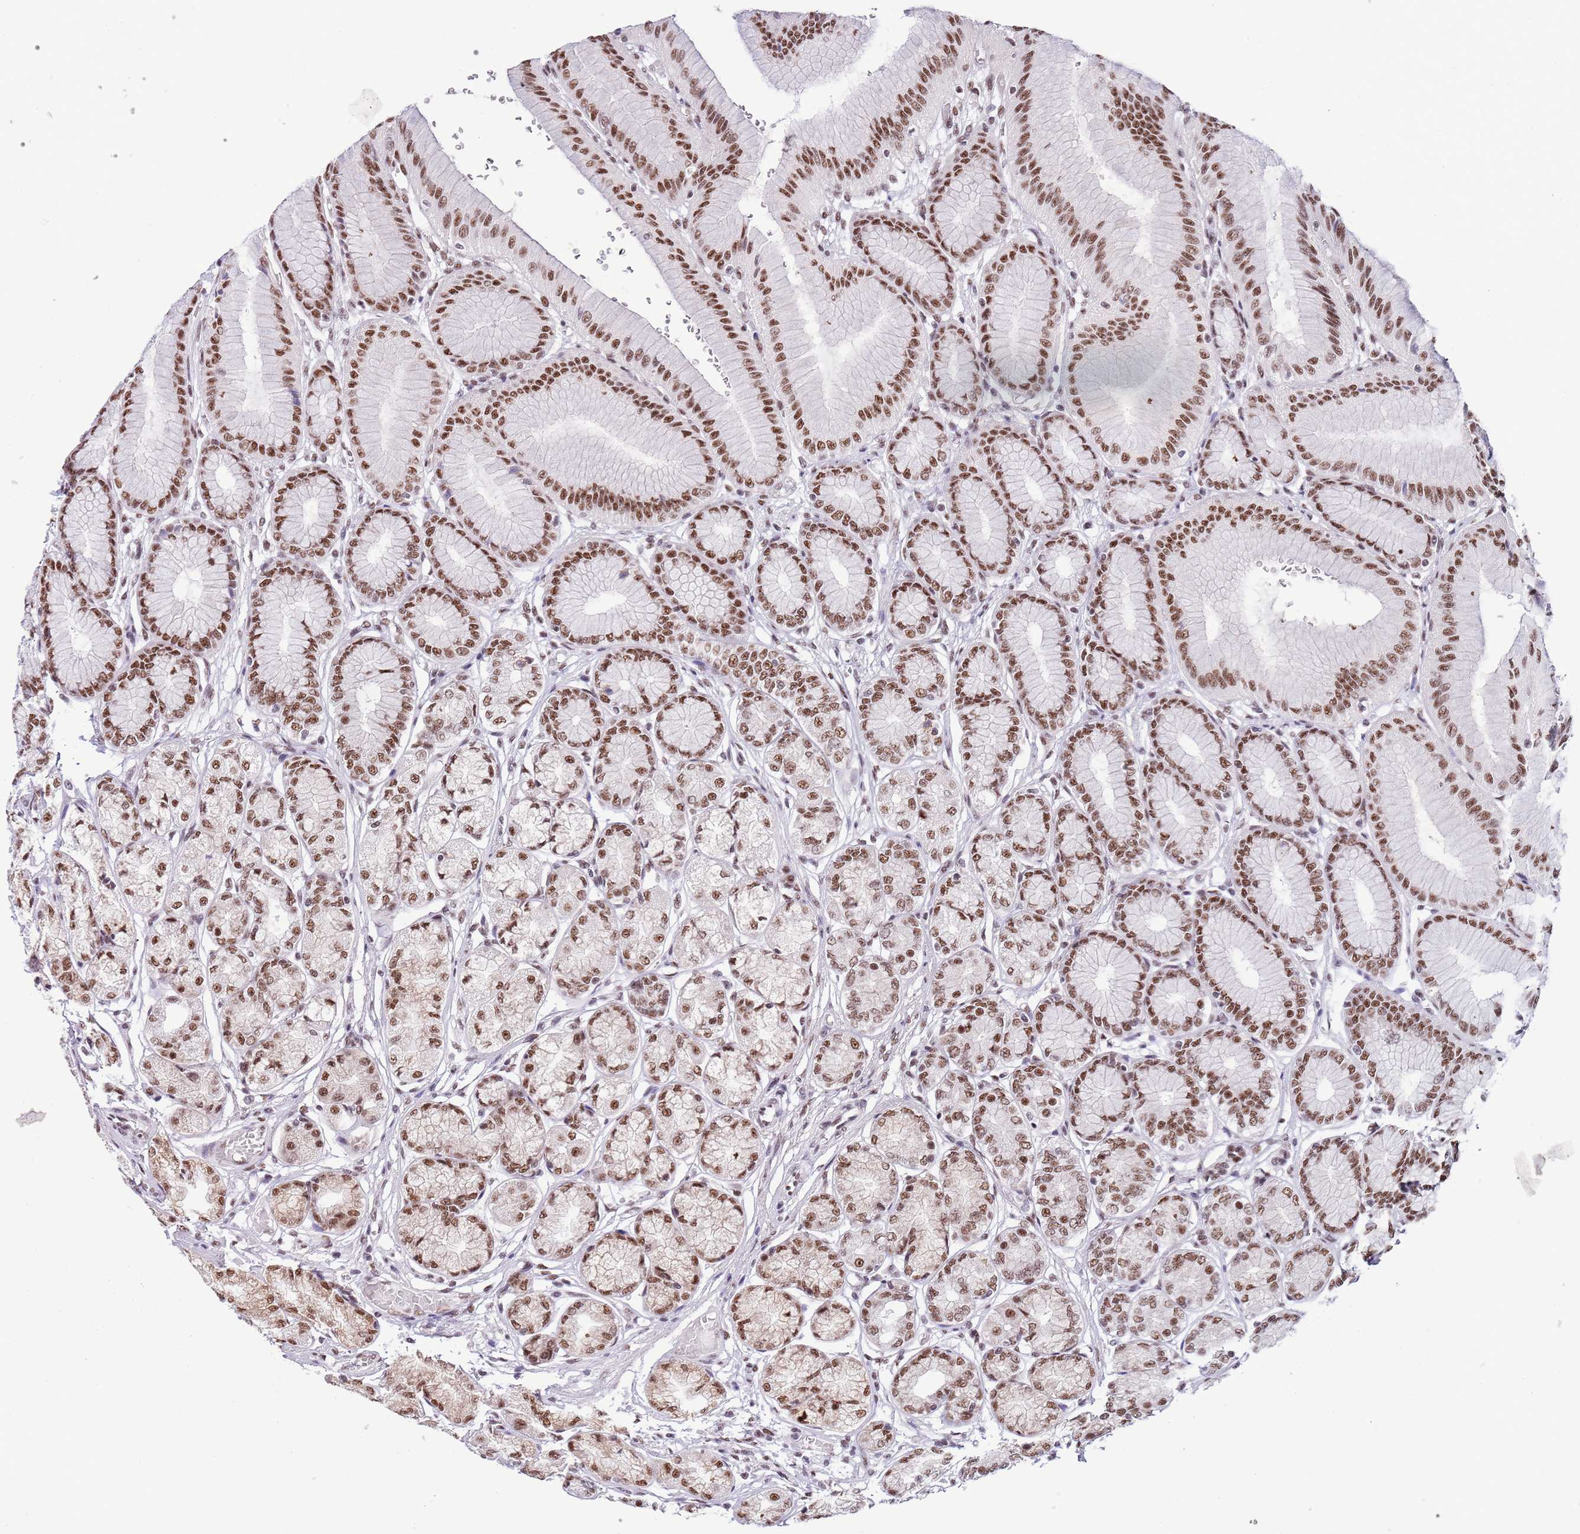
{"staining": {"intensity": "strong", "quantity": ">75%", "location": "nuclear"}, "tissue": "stomach", "cell_type": "Glandular cells", "image_type": "normal", "snomed": [{"axis": "morphology", "description": "Normal tissue, NOS"}, {"axis": "morphology", "description": "Adenocarcinoma, NOS"}, {"axis": "morphology", "description": "Adenocarcinoma, High grade"}, {"axis": "topography", "description": "Stomach, upper"}, {"axis": "topography", "description": "Stomach"}], "caption": "IHC image of benign human stomach stained for a protein (brown), which displays high levels of strong nuclear positivity in approximately >75% of glandular cells.", "gene": "SF3A2", "patient": {"sex": "female", "age": 65}}